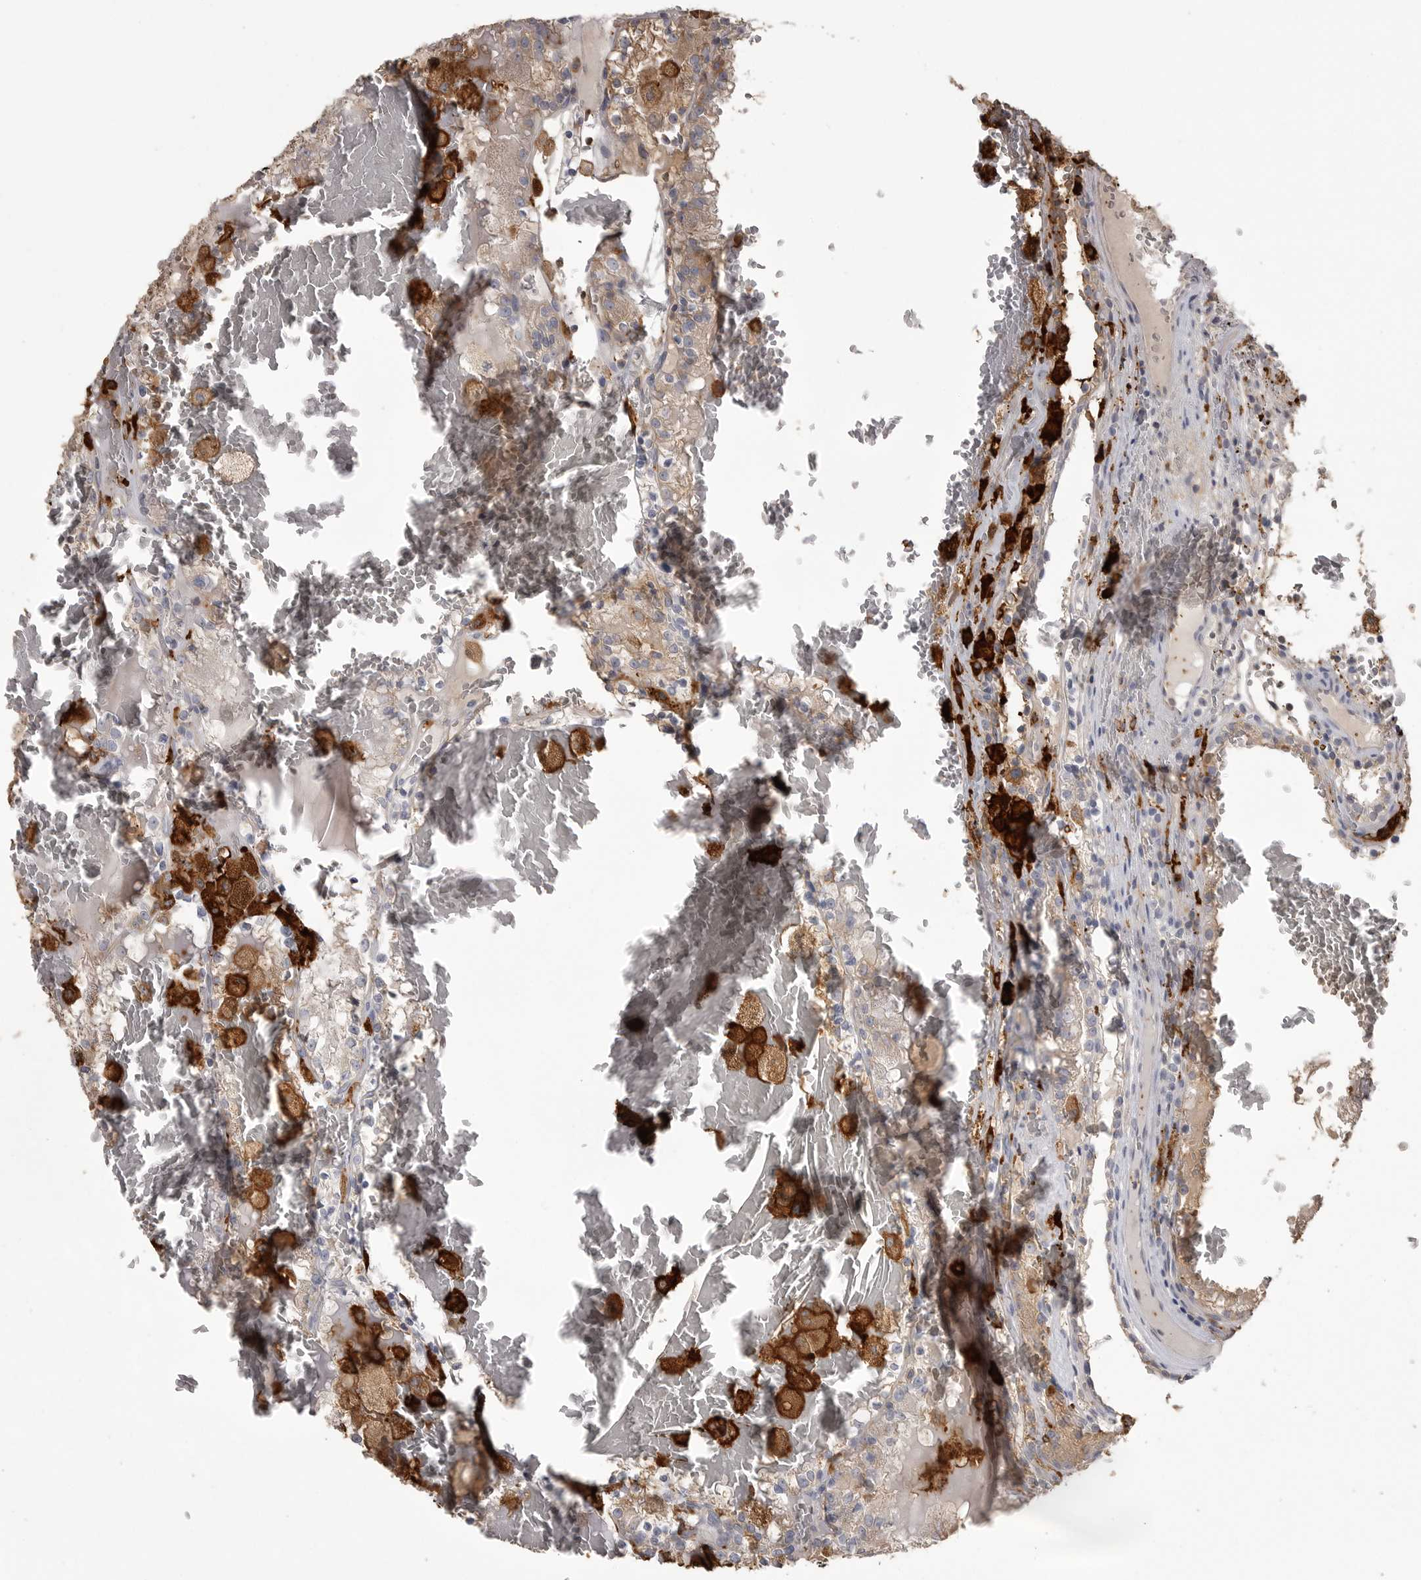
{"staining": {"intensity": "negative", "quantity": "none", "location": "none"}, "tissue": "renal cancer", "cell_type": "Tumor cells", "image_type": "cancer", "snomed": [{"axis": "morphology", "description": "Adenocarcinoma, NOS"}, {"axis": "topography", "description": "Kidney"}], "caption": "An image of human renal cancer is negative for staining in tumor cells.", "gene": "CMTM6", "patient": {"sex": "female", "age": 56}}